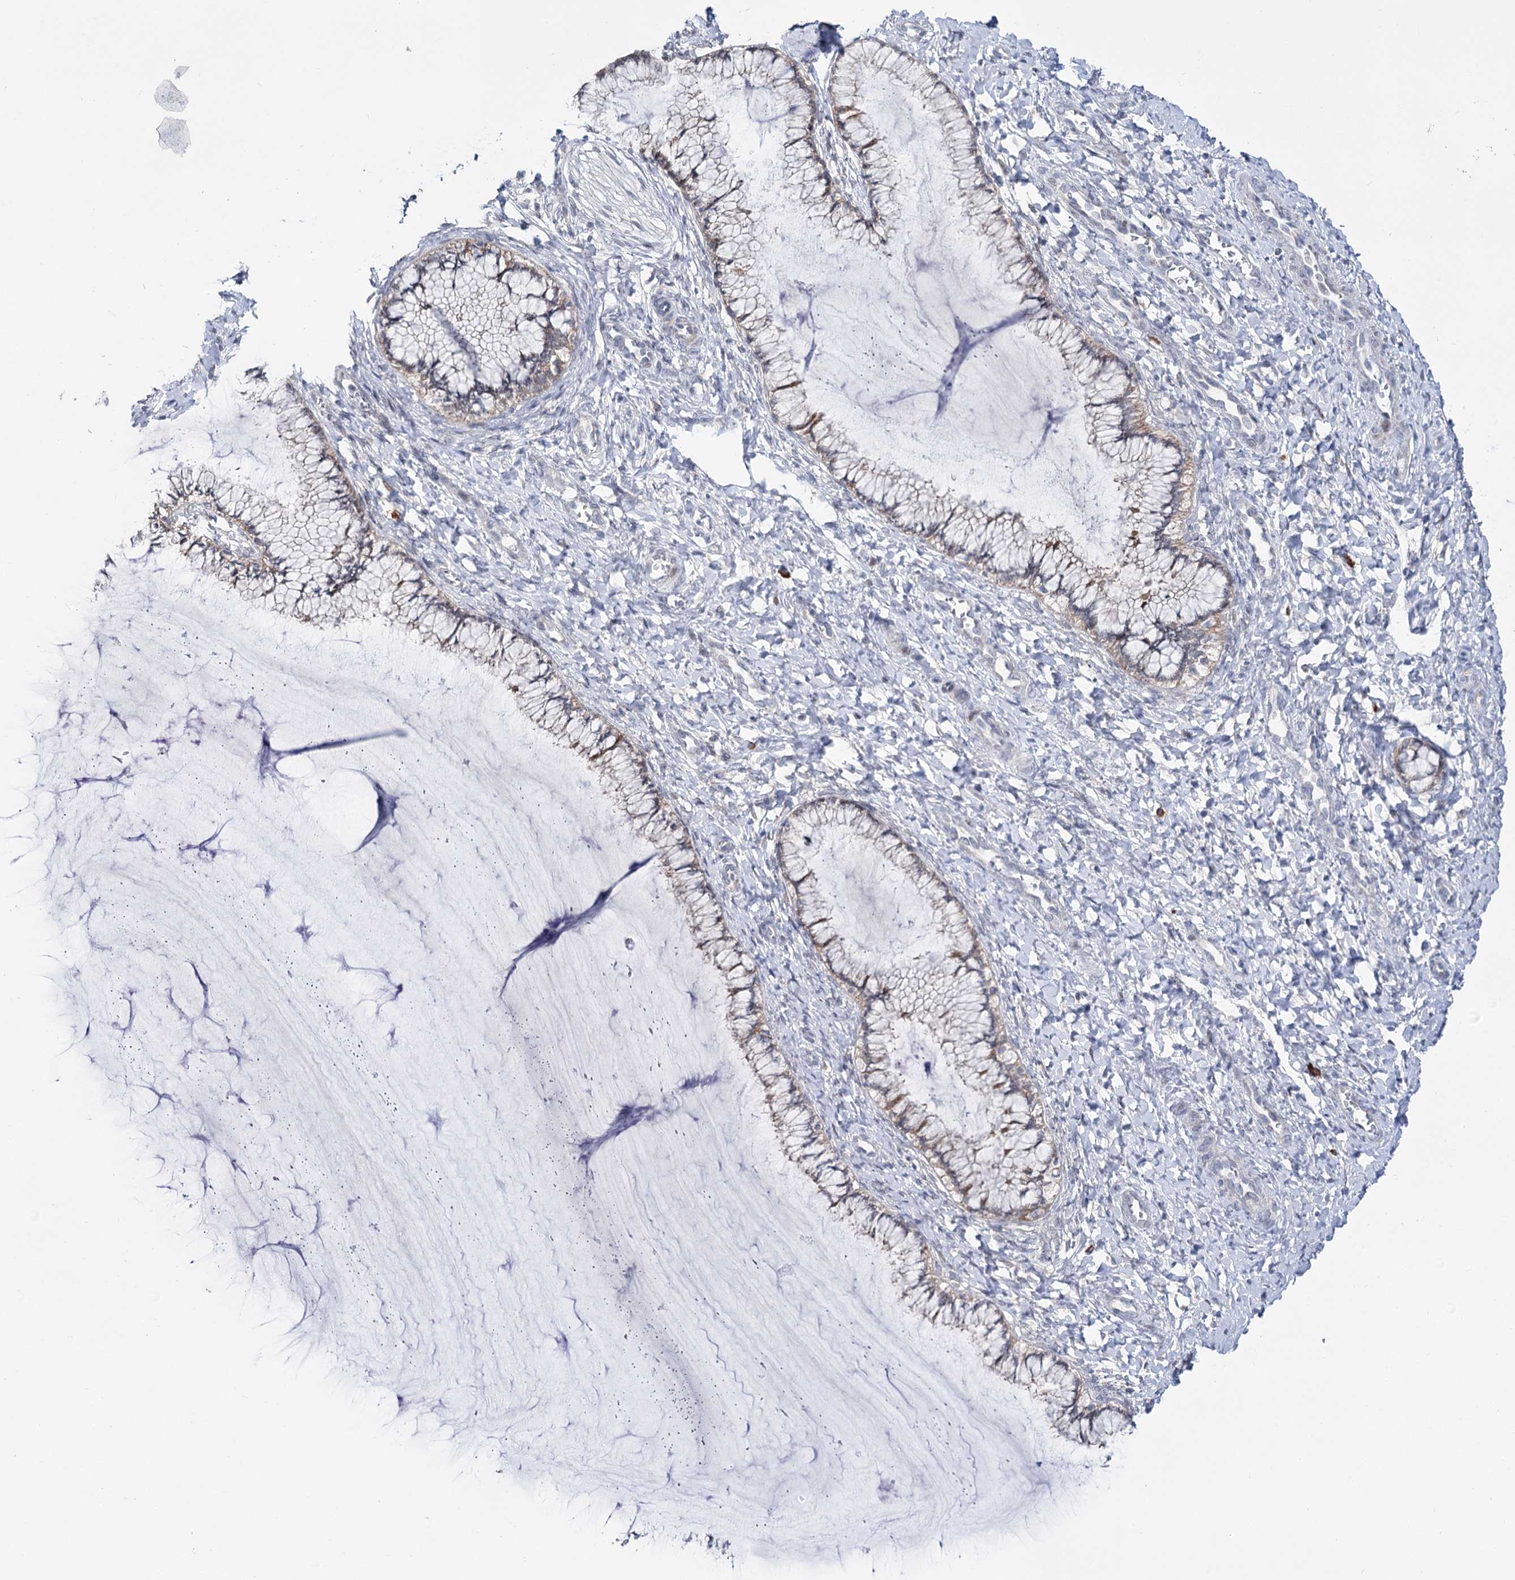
{"staining": {"intensity": "weak", "quantity": "<25%", "location": "cytoplasmic/membranous"}, "tissue": "cervix", "cell_type": "Glandular cells", "image_type": "normal", "snomed": [{"axis": "morphology", "description": "Normal tissue, NOS"}, {"axis": "morphology", "description": "Adenocarcinoma, NOS"}, {"axis": "topography", "description": "Cervix"}], "caption": "Immunohistochemistry photomicrograph of normal human cervix stained for a protein (brown), which demonstrates no expression in glandular cells. Brightfield microscopy of immunohistochemistry stained with DAB (3,3'-diaminobenzidine) (brown) and hematoxylin (blue), captured at high magnification.", "gene": "PTGR1", "patient": {"sex": "female", "age": 29}}